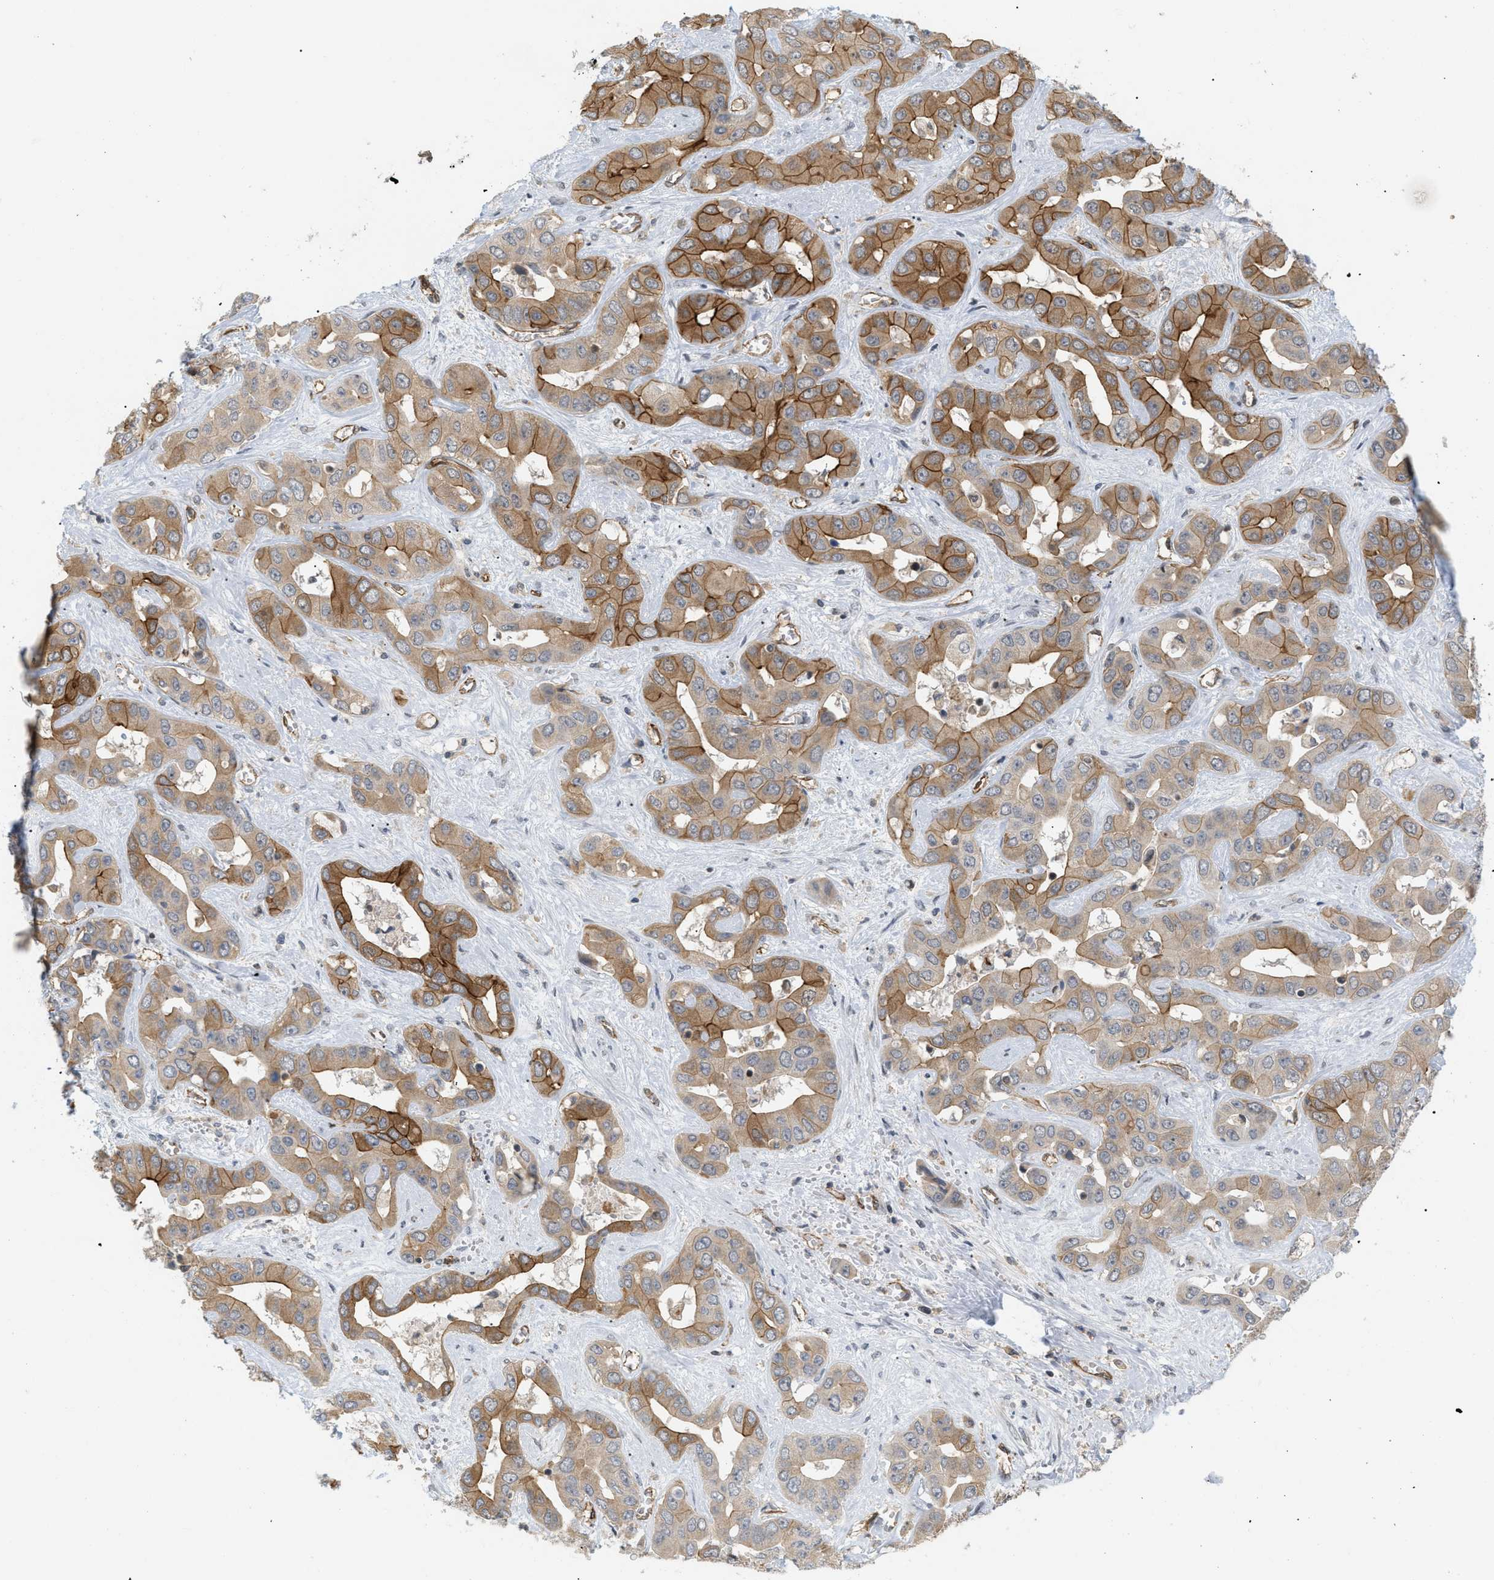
{"staining": {"intensity": "moderate", "quantity": ">75%", "location": "cytoplasmic/membranous"}, "tissue": "liver cancer", "cell_type": "Tumor cells", "image_type": "cancer", "snomed": [{"axis": "morphology", "description": "Cholangiocarcinoma"}, {"axis": "topography", "description": "Liver"}], "caption": "Immunohistochemical staining of human liver cancer displays medium levels of moderate cytoplasmic/membranous positivity in approximately >75% of tumor cells.", "gene": "PALMD", "patient": {"sex": "female", "age": 52}}